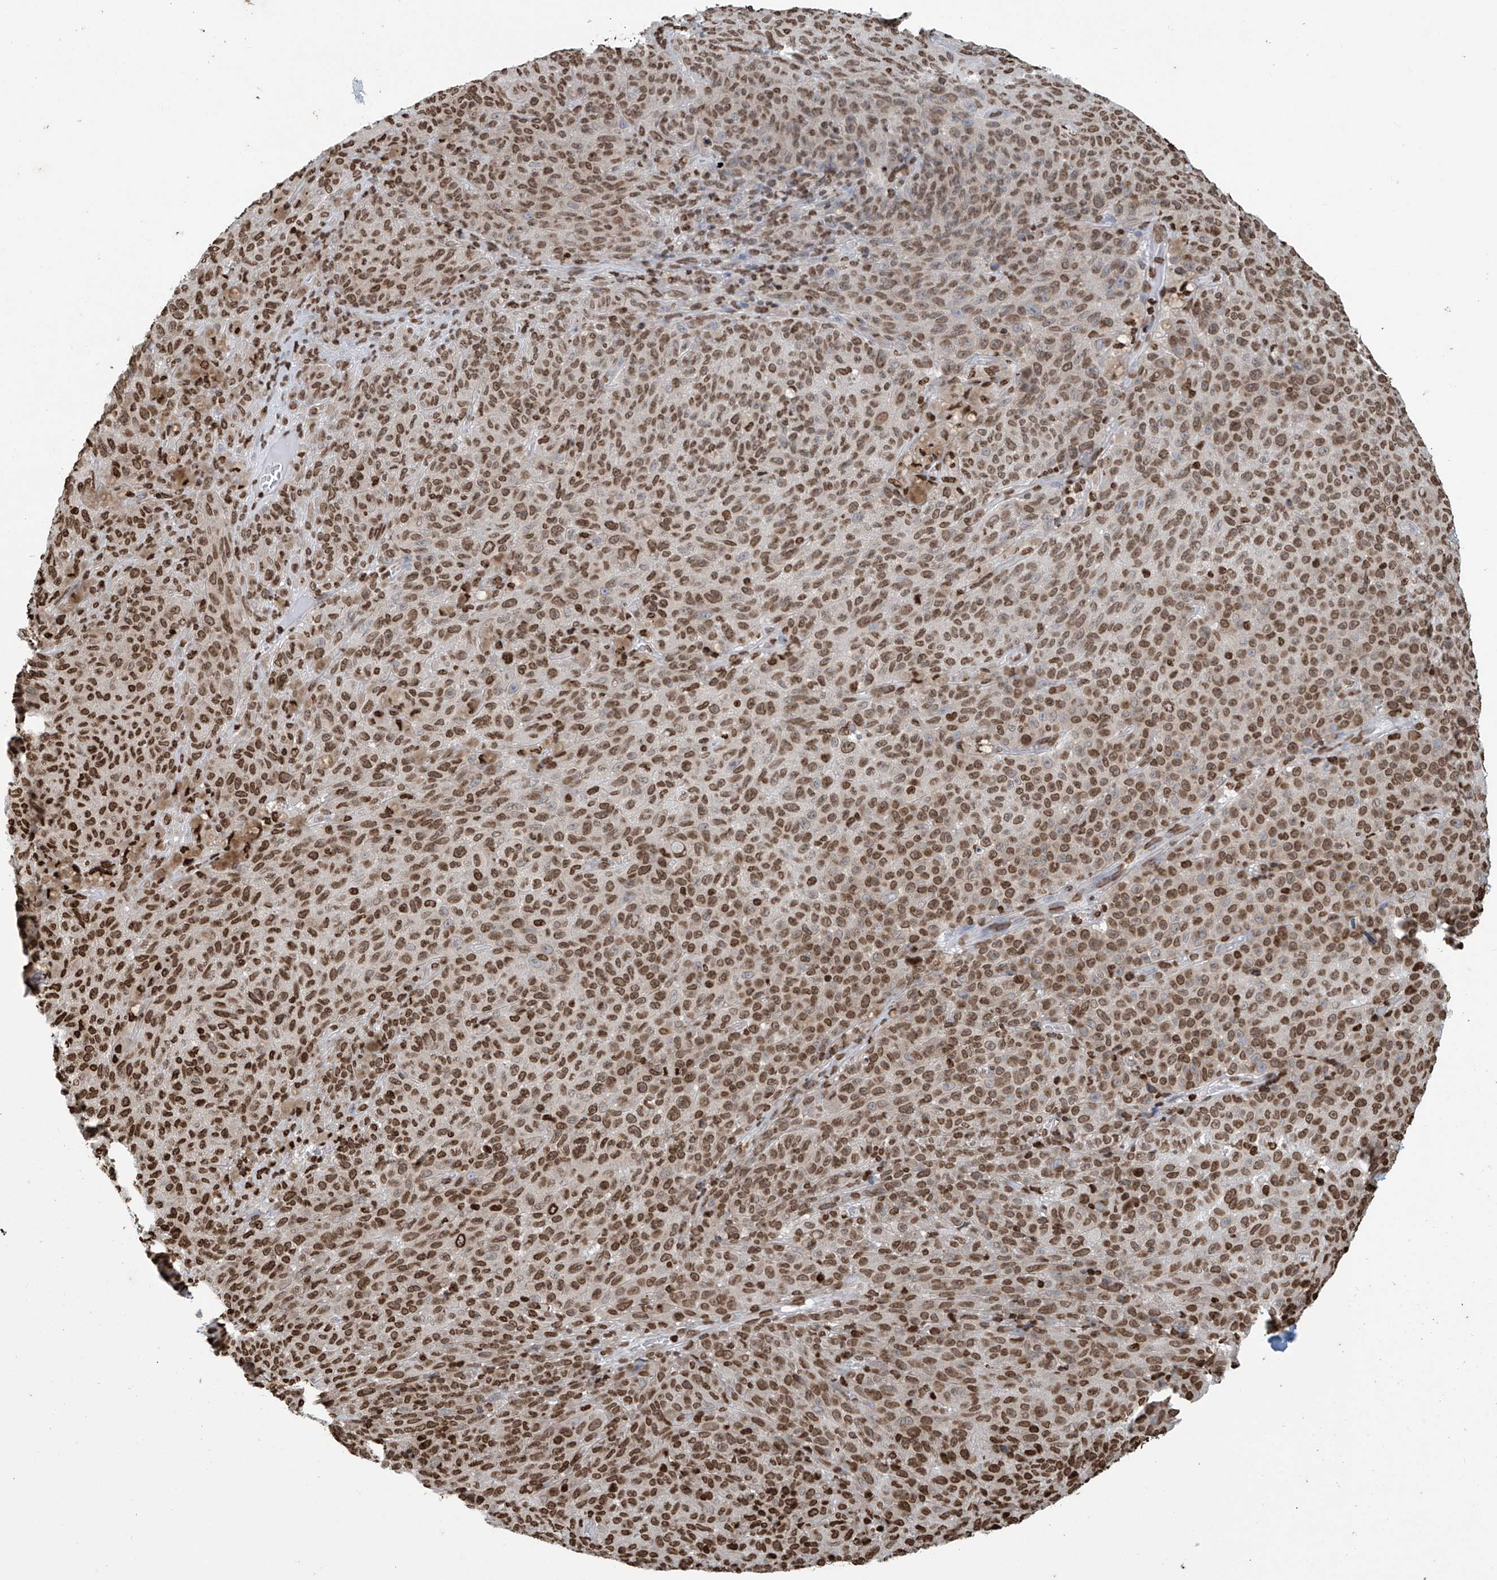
{"staining": {"intensity": "moderate", "quantity": ">75%", "location": "nuclear"}, "tissue": "melanoma", "cell_type": "Tumor cells", "image_type": "cancer", "snomed": [{"axis": "morphology", "description": "Malignant melanoma, NOS"}, {"axis": "topography", "description": "Skin"}], "caption": "This is a micrograph of IHC staining of melanoma, which shows moderate positivity in the nuclear of tumor cells.", "gene": "DPPA2", "patient": {"sex": "female", "age": 82}}